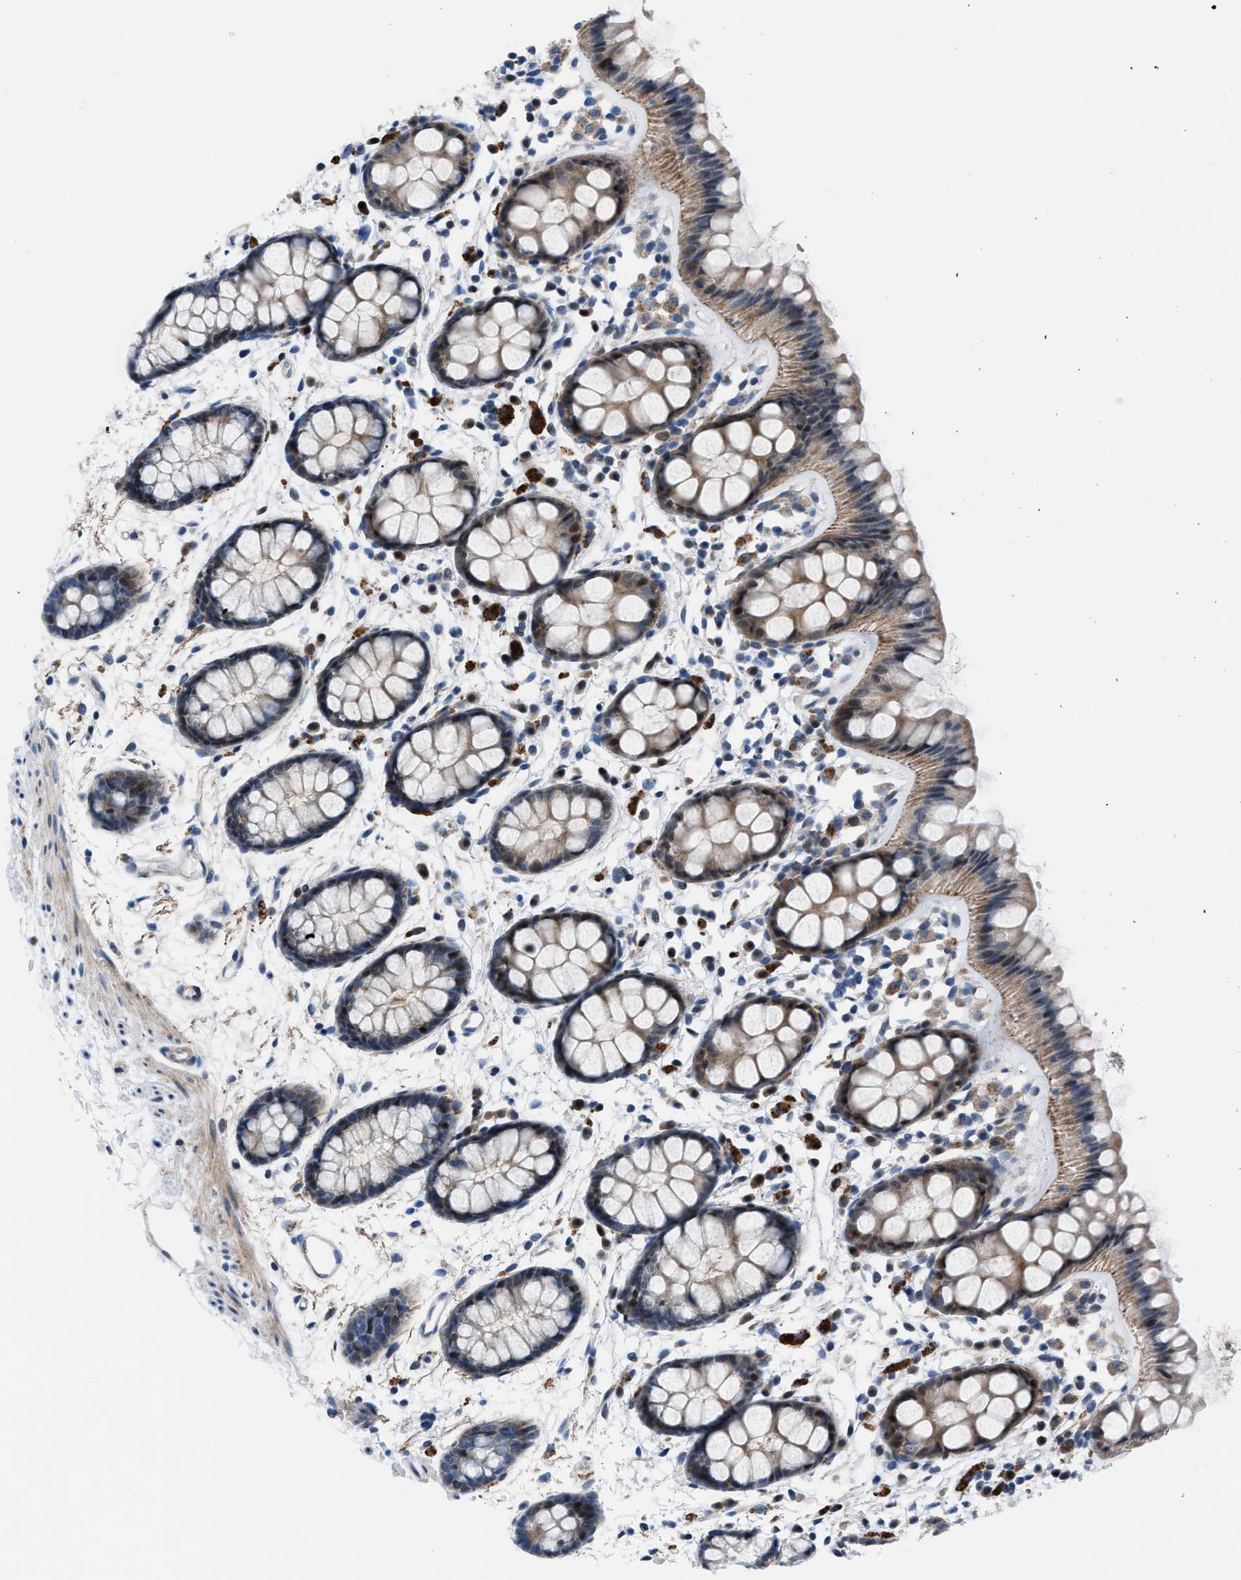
{"staining": {"intensity": "moderate", "quantity": ">75%", "location": "cytoplasmic/membranous,nuclear"}, "tissue": "rectum", "cell_type": "Glandular cells", "image_type": "normal", "snomed": [{"axis": "morphology", "description": "Normal tissue, NOS"}, {"axis": "topography", "description": "Rectum"}], "caption": "DAB immunohistochemical staining of unremarkable human rectum exhibits moderate cytoplasmic/membranous,nuclear protein staining in approximately >75% of glandular cells. Immunohistochemistry stains the protein in brown and the nuclei are stained blue.", "gene": "UAP1", "patient": {"sex": "female", "age": 66}}